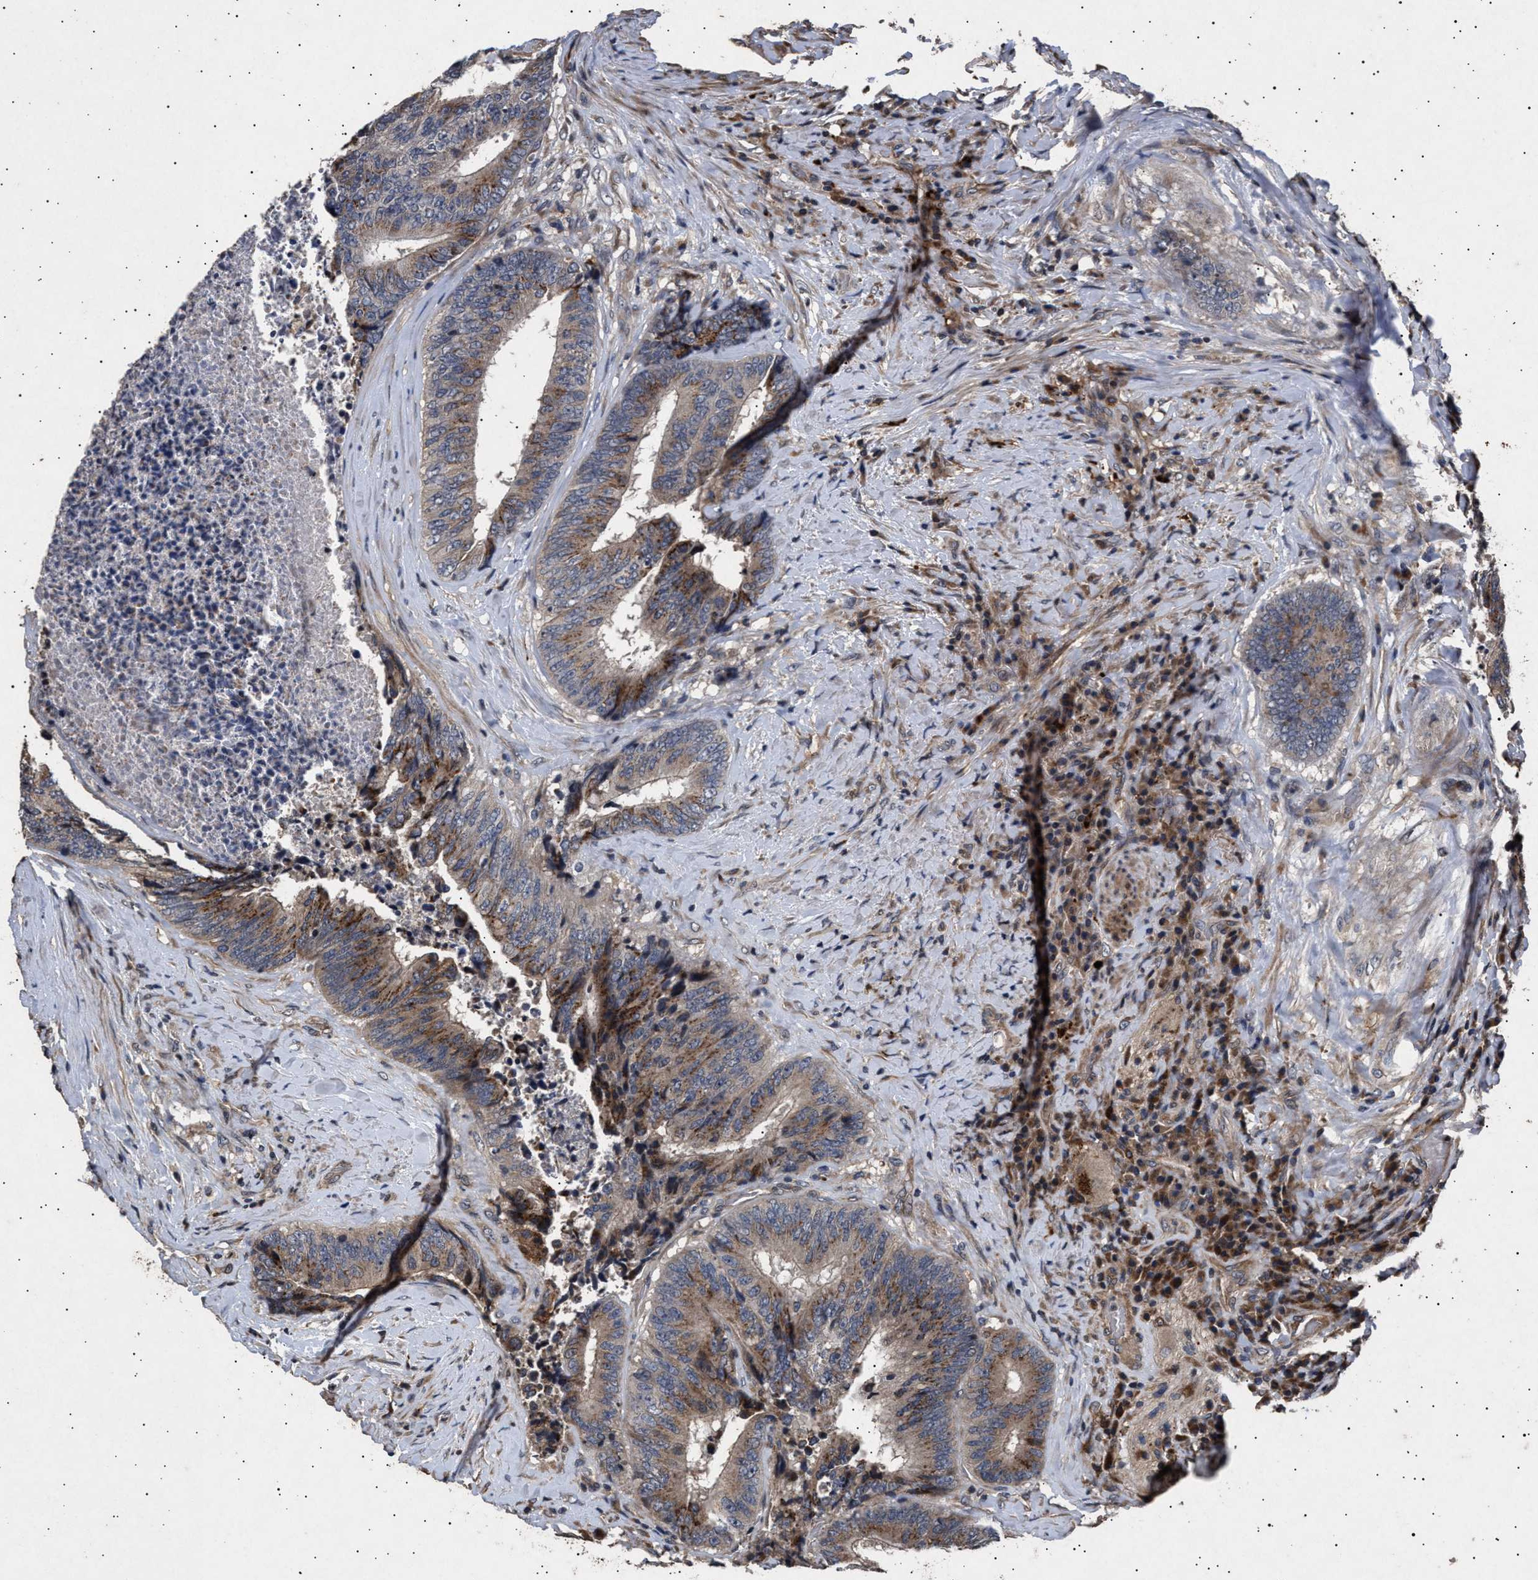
{"staining": {"intensity": "moderate", "quantity": "25%-75%", "location": "cytoplasmic/membranous"}, "tissue": "colorectal cancer", "cell_type": "Tumor cells", "image_type": "cancer", "snomed": [{"axis": "morphology", "description": "Adenocarcinoma, NOS"}, {"axis": "topography", "description": "Rectum"}], "caption": "Human colorectal adenocarcinoma stained for a protein (brown) displays moderate cytoplasmic/membranous positive positivity in about 25%-75% of tumor cells.", "gene": "ITGB5", "patient": {"sex": "male", "age": 72}}